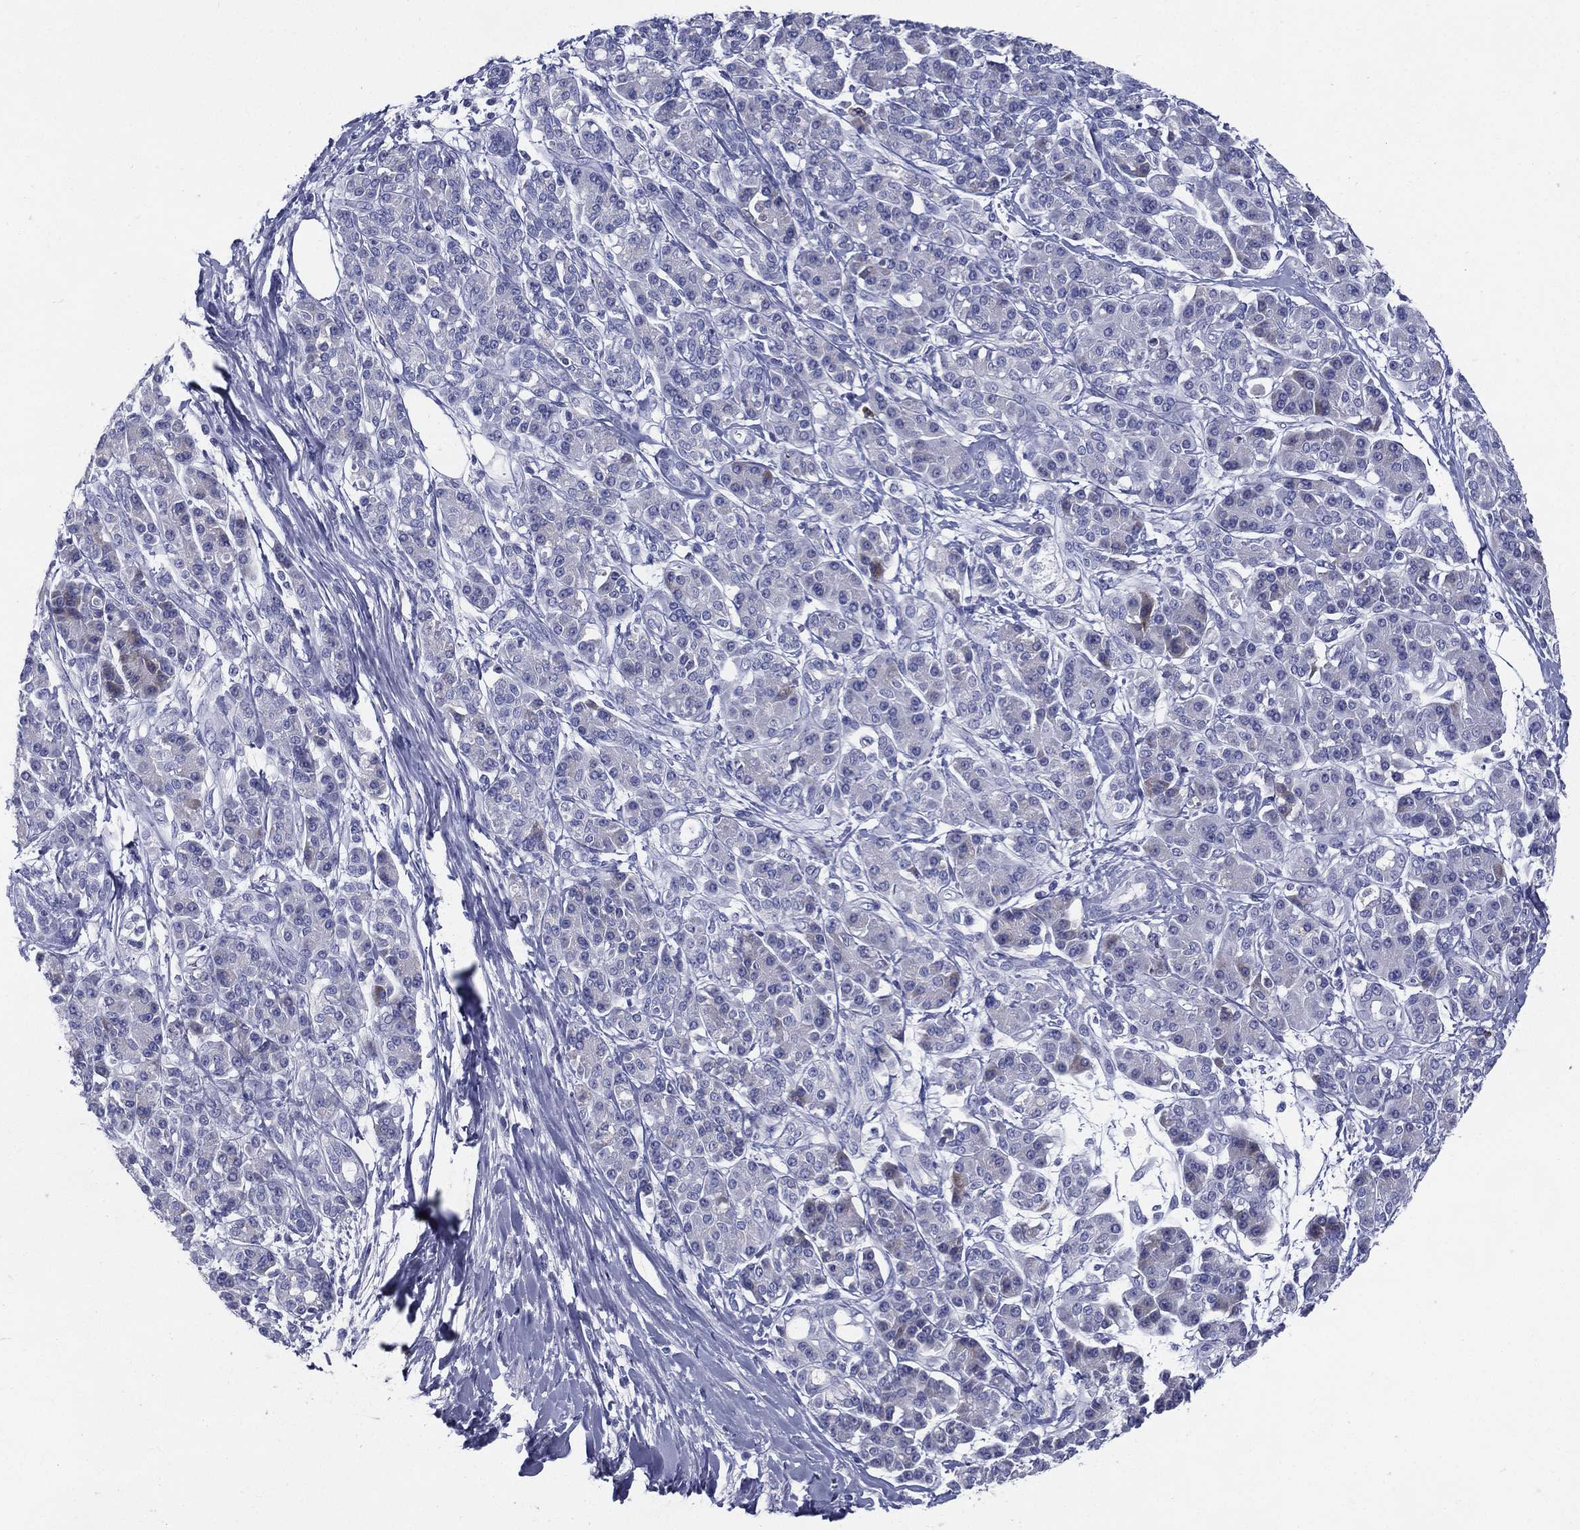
{"staining": {"intensity": "negative", "quantity": "none", "location": "none"}, "tissue": "pancreatic cancer", "cell_type": "Tumor cells", "image_type": "cancer", "snomed": [{"axis": "morphology", "description": "Adenocarcinoma, NOS"}, {"axis": "topography", "description": "Pancreas"}], "caption": "Tumor cells show no significant protein expression in pancreatic cancer. (DAB (3,3'-diaminobenzidine) immunohistochemistry, high magnification).", "gene": "KIF2C", "patient": {"sex": "female", "age": 56}}